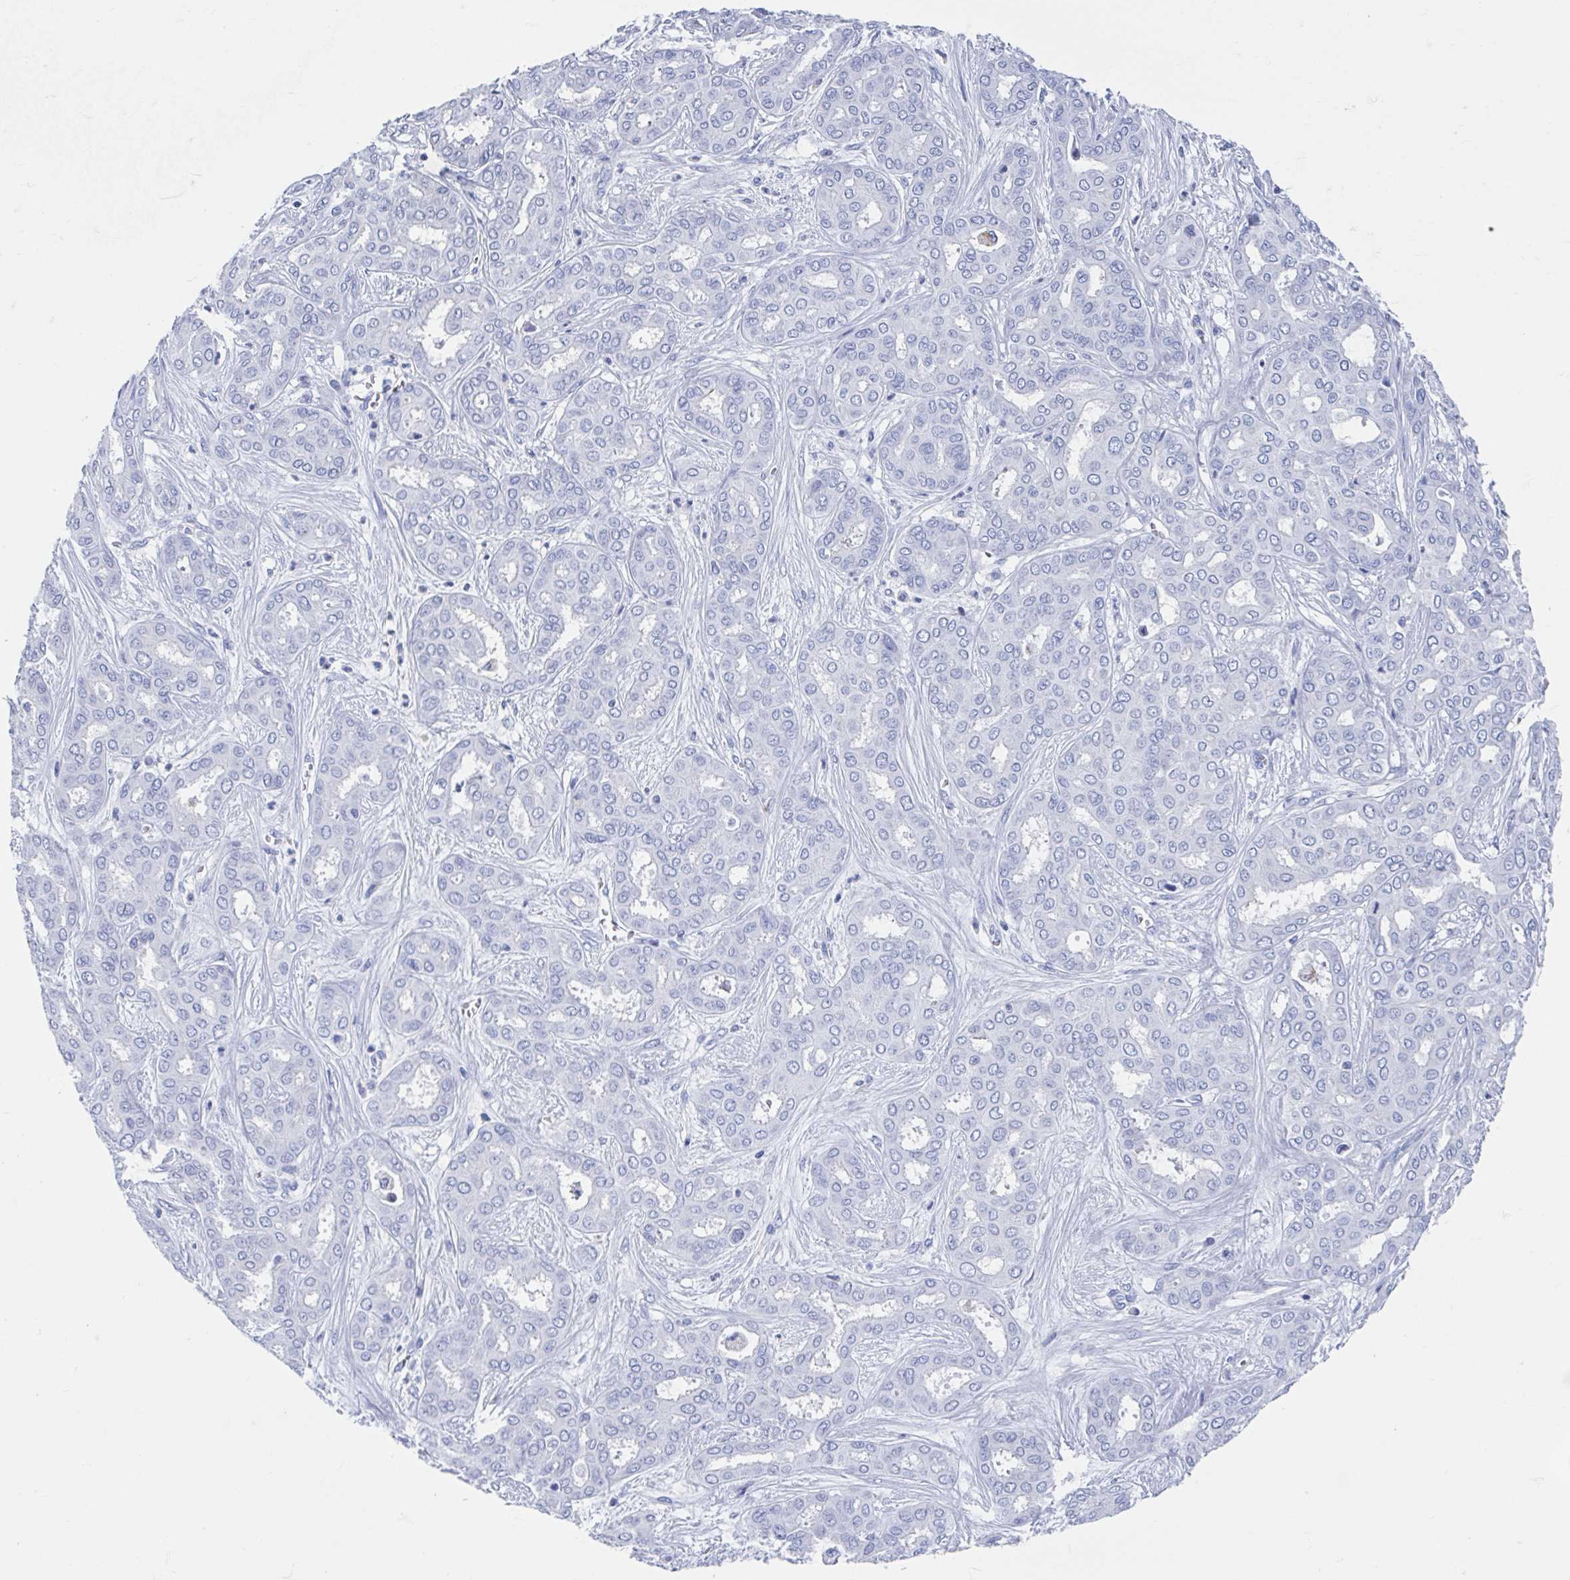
{"staining": {"intensity": "negative", "quantity": "none", "location": "none"}, "tissue": "liver cancer", "cell_type": "Tumor cells", "image_type": "cancer", "snomed": [{"axis": "morphology", "description": "Cholangiocarcinoma"}, {"axis": "topography", "description": "Liver"}], "caption": "This is an immunohistochemistry (IHC) image of human liver cancer (cholangiocarcinoma). There is no staining in tumor cells.", "gene": "C10orf53", "patient": {"sex": "female", "age": 64}}